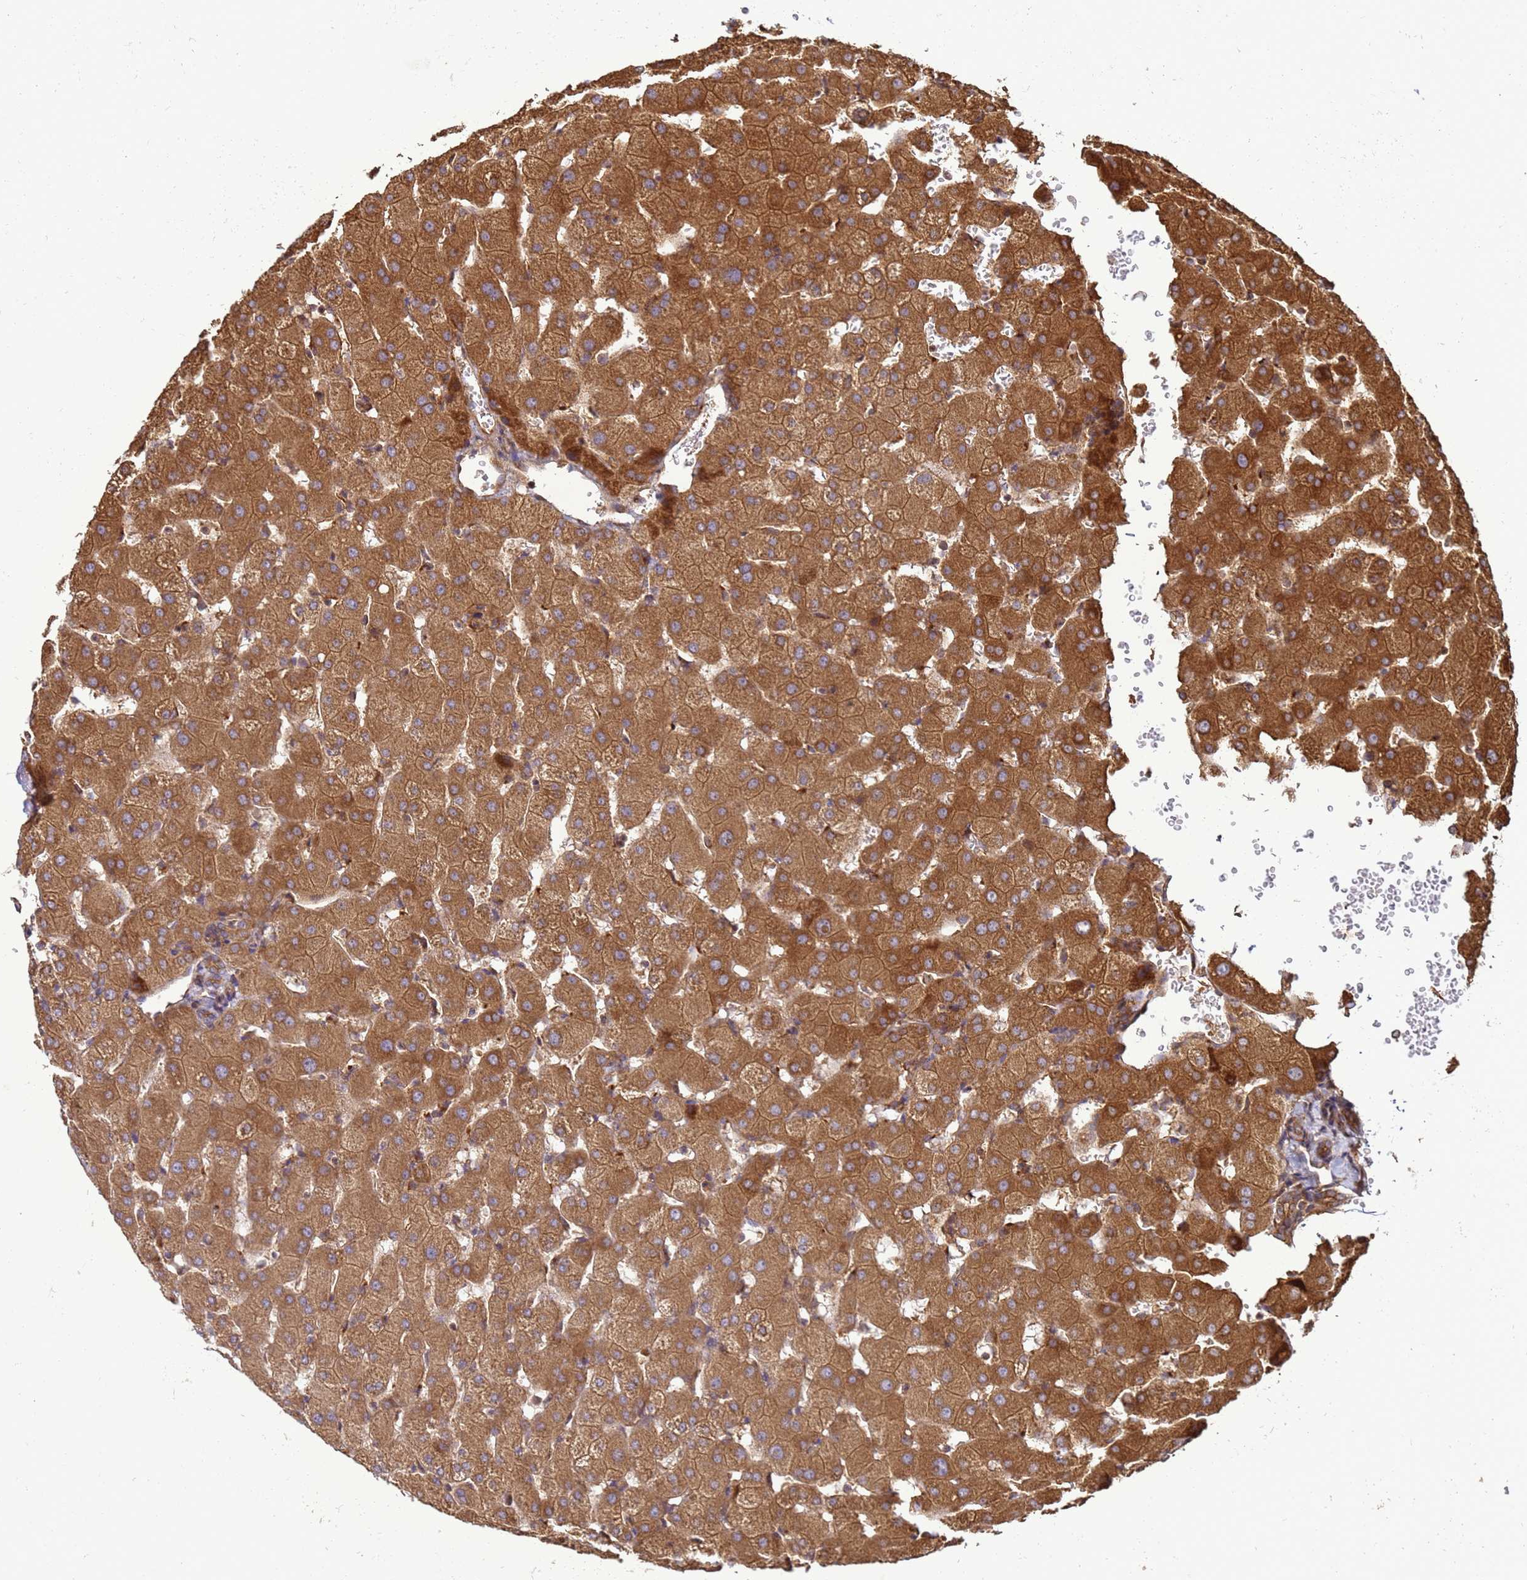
{"staining": {"intensity": "moderate", "quantity": "25%-75%", "location": "cytoplasmic/membranous"}, "tissue": "liver", "cell_type": "Cholangiocytes", "image_type": "normal", "snomed": [{"axis": "morphology", "description": "Normal tissue, NOS"}, {"axis": "topography", "description": "Liver"}], "caption": "This is a photomicrograph of immunohistochemistry staining of benign liver, which shows moderate positivity in the cytoplasmic/membranous of cholangiocytes.", "gene": "CNOT1", "patient": {"sex": "female", "age": 63}}